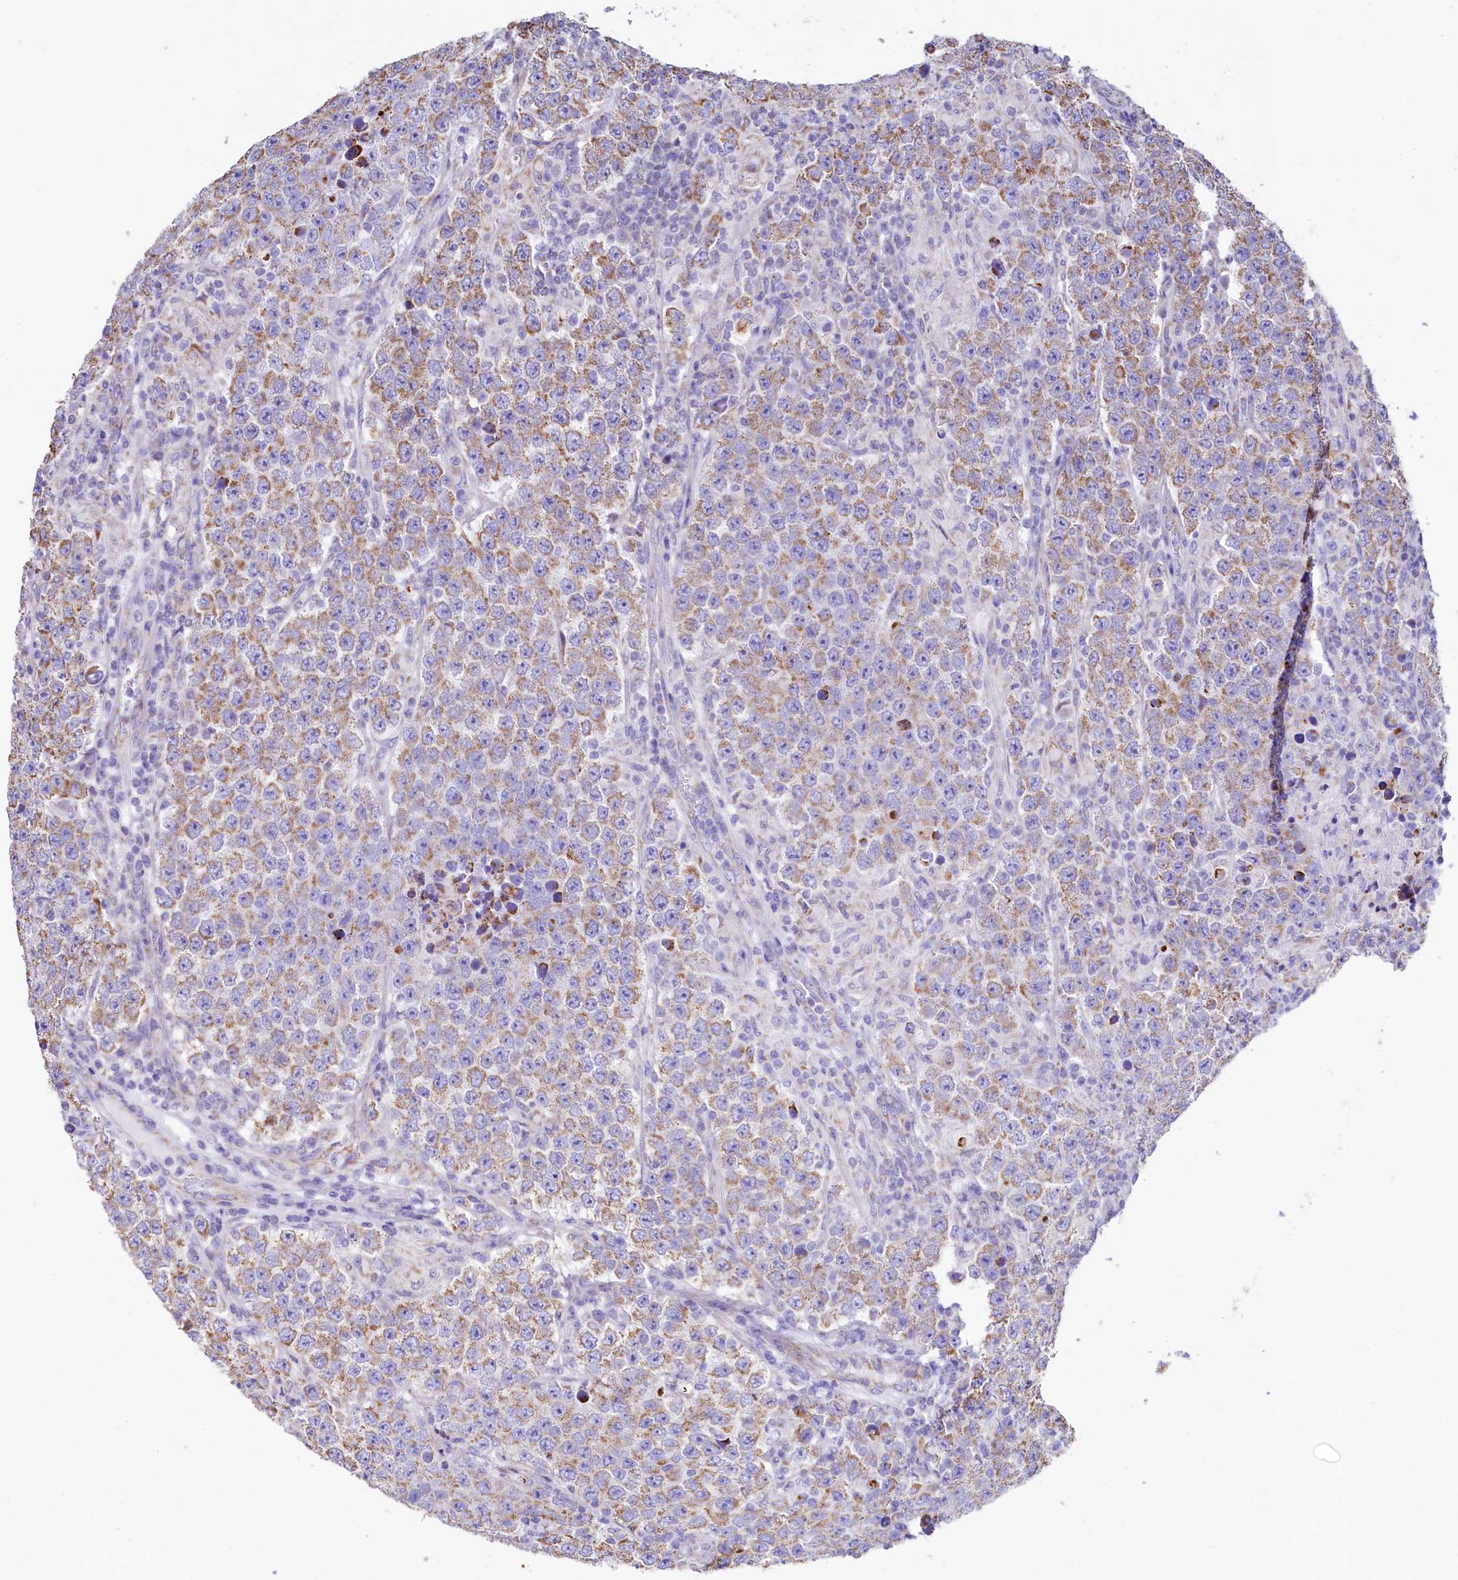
{"staining": {"intensity": "moderate", "quantity": "25%-75%", "location": "cytoplasmic/membranous"}, "tissue": "testis cancer", "cell_type": "Tumor cells", "image_type": "cancer", "snomed": [{"axis": "morphology", "description": "Normal tissue, NOS"}, {"axis": "morphology", "description": "Urothelial carcinoma, High grade"}, {"axis": "morphology", "description": "Seminoma, NOS"}, {"axis": "morphology", "description": "Carcinoma, Embryonal, NOS"}, {"axis": "topography", "description": "Urinary bladder"}, {"axis": "topography", "description": "Testis"}], "caption": "Testis cancer stained with IHC reveals moderate cytoplasmic/membranous positivity in approximately 25%-75% of tumor cells. Using DAB (brown) and hematoxylin (blue) stains, captured at high magnification using brightfield microscopy.", "gene": "VWCE", "patient": {"sex": "male", "age": 41}}